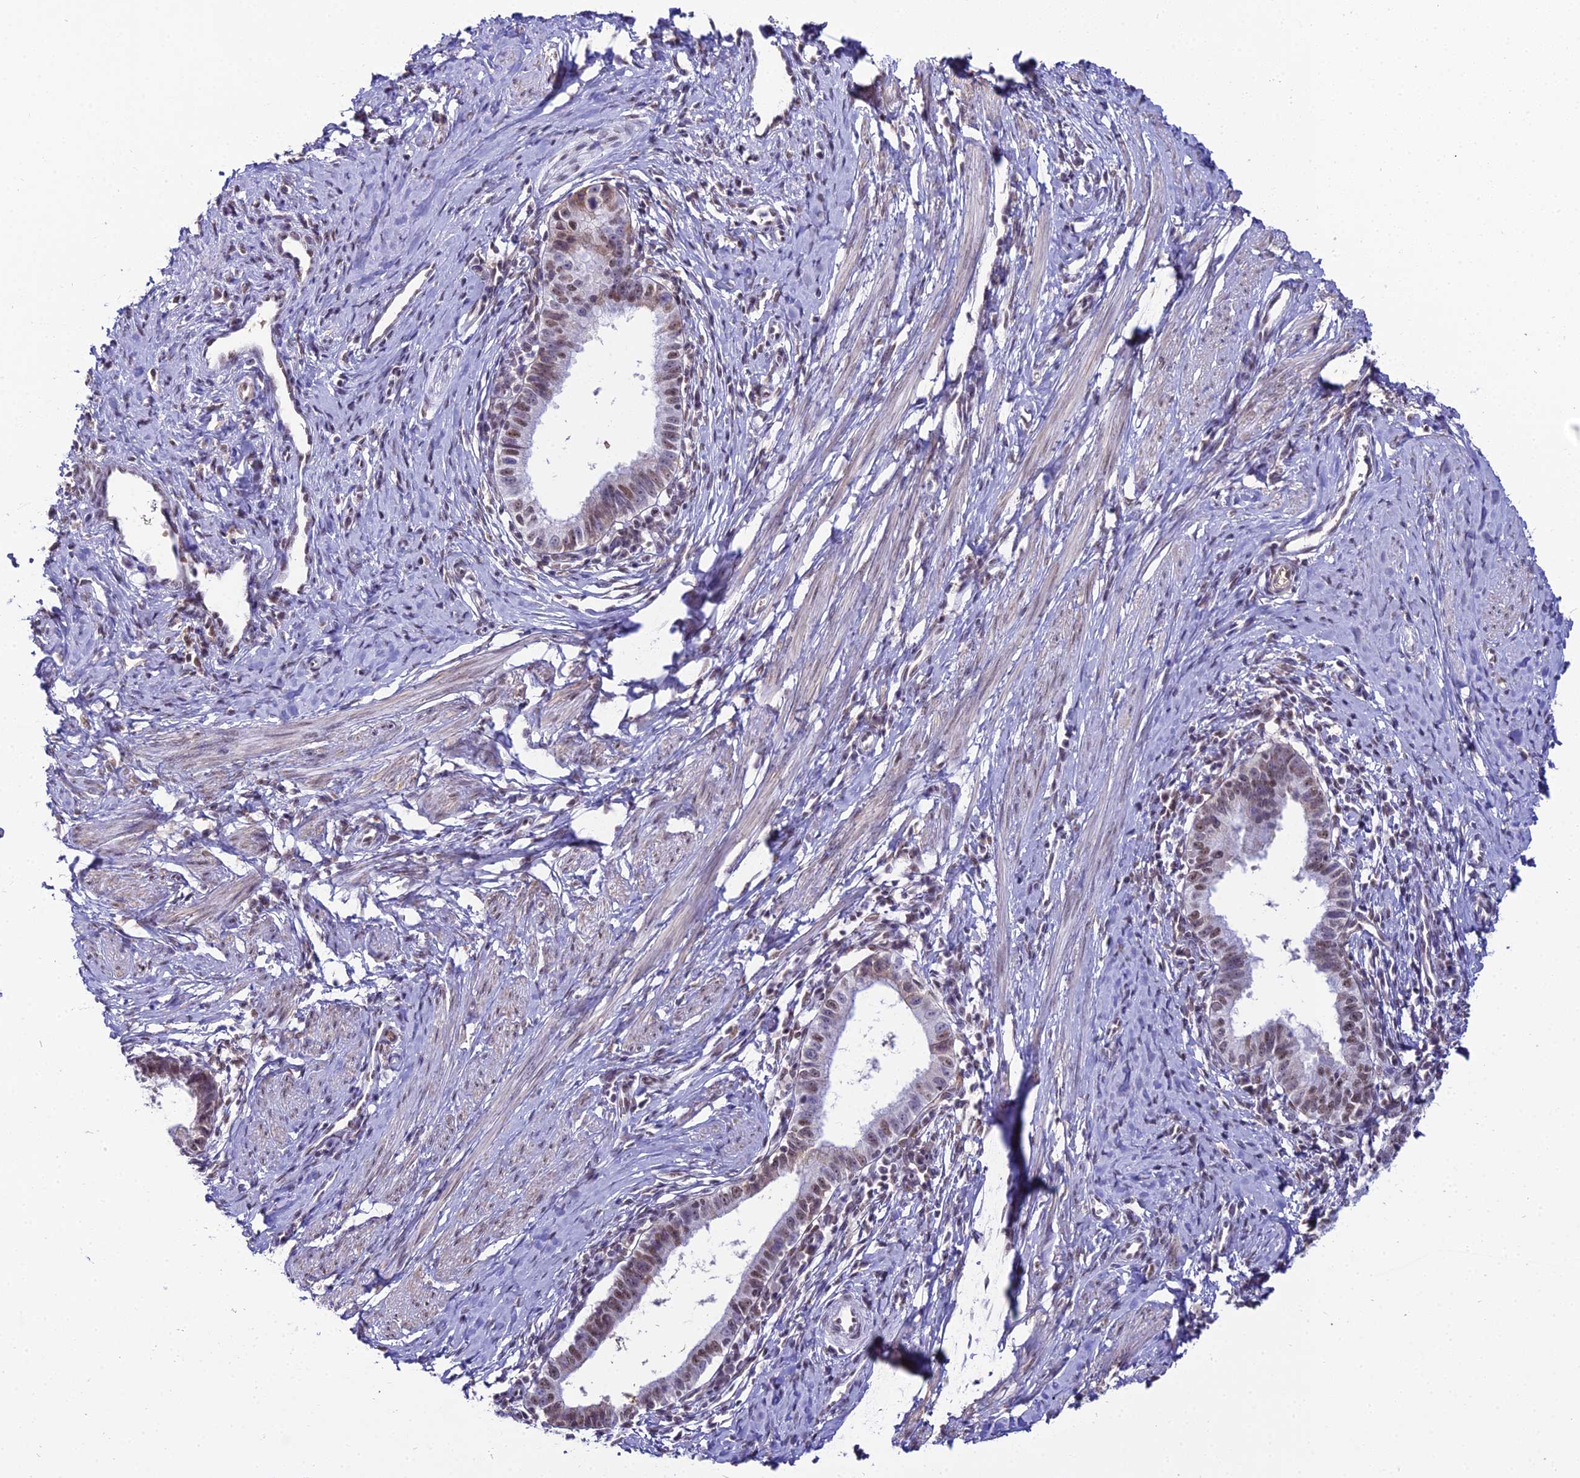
{"staining": {"intensity": "moderate", "quantity": "25%-75%", "location": "nuclear"}, "tissue": "cervical cancer", "cell_type": "Tumor cells", "image_type": "cancer", "snomed": [{"axis": "morphology", "description": "Adenocarcinoma, NOS"}, {"axis": "topography", "description": "Cervix"}], "caption": "An image of human adenocarcinoma (cervical) stained for a protein exhibits moderate nuclear brown staining in tumor cells.", "gene": "RBM12", "patient": {"sex": "female", "age": 36}}